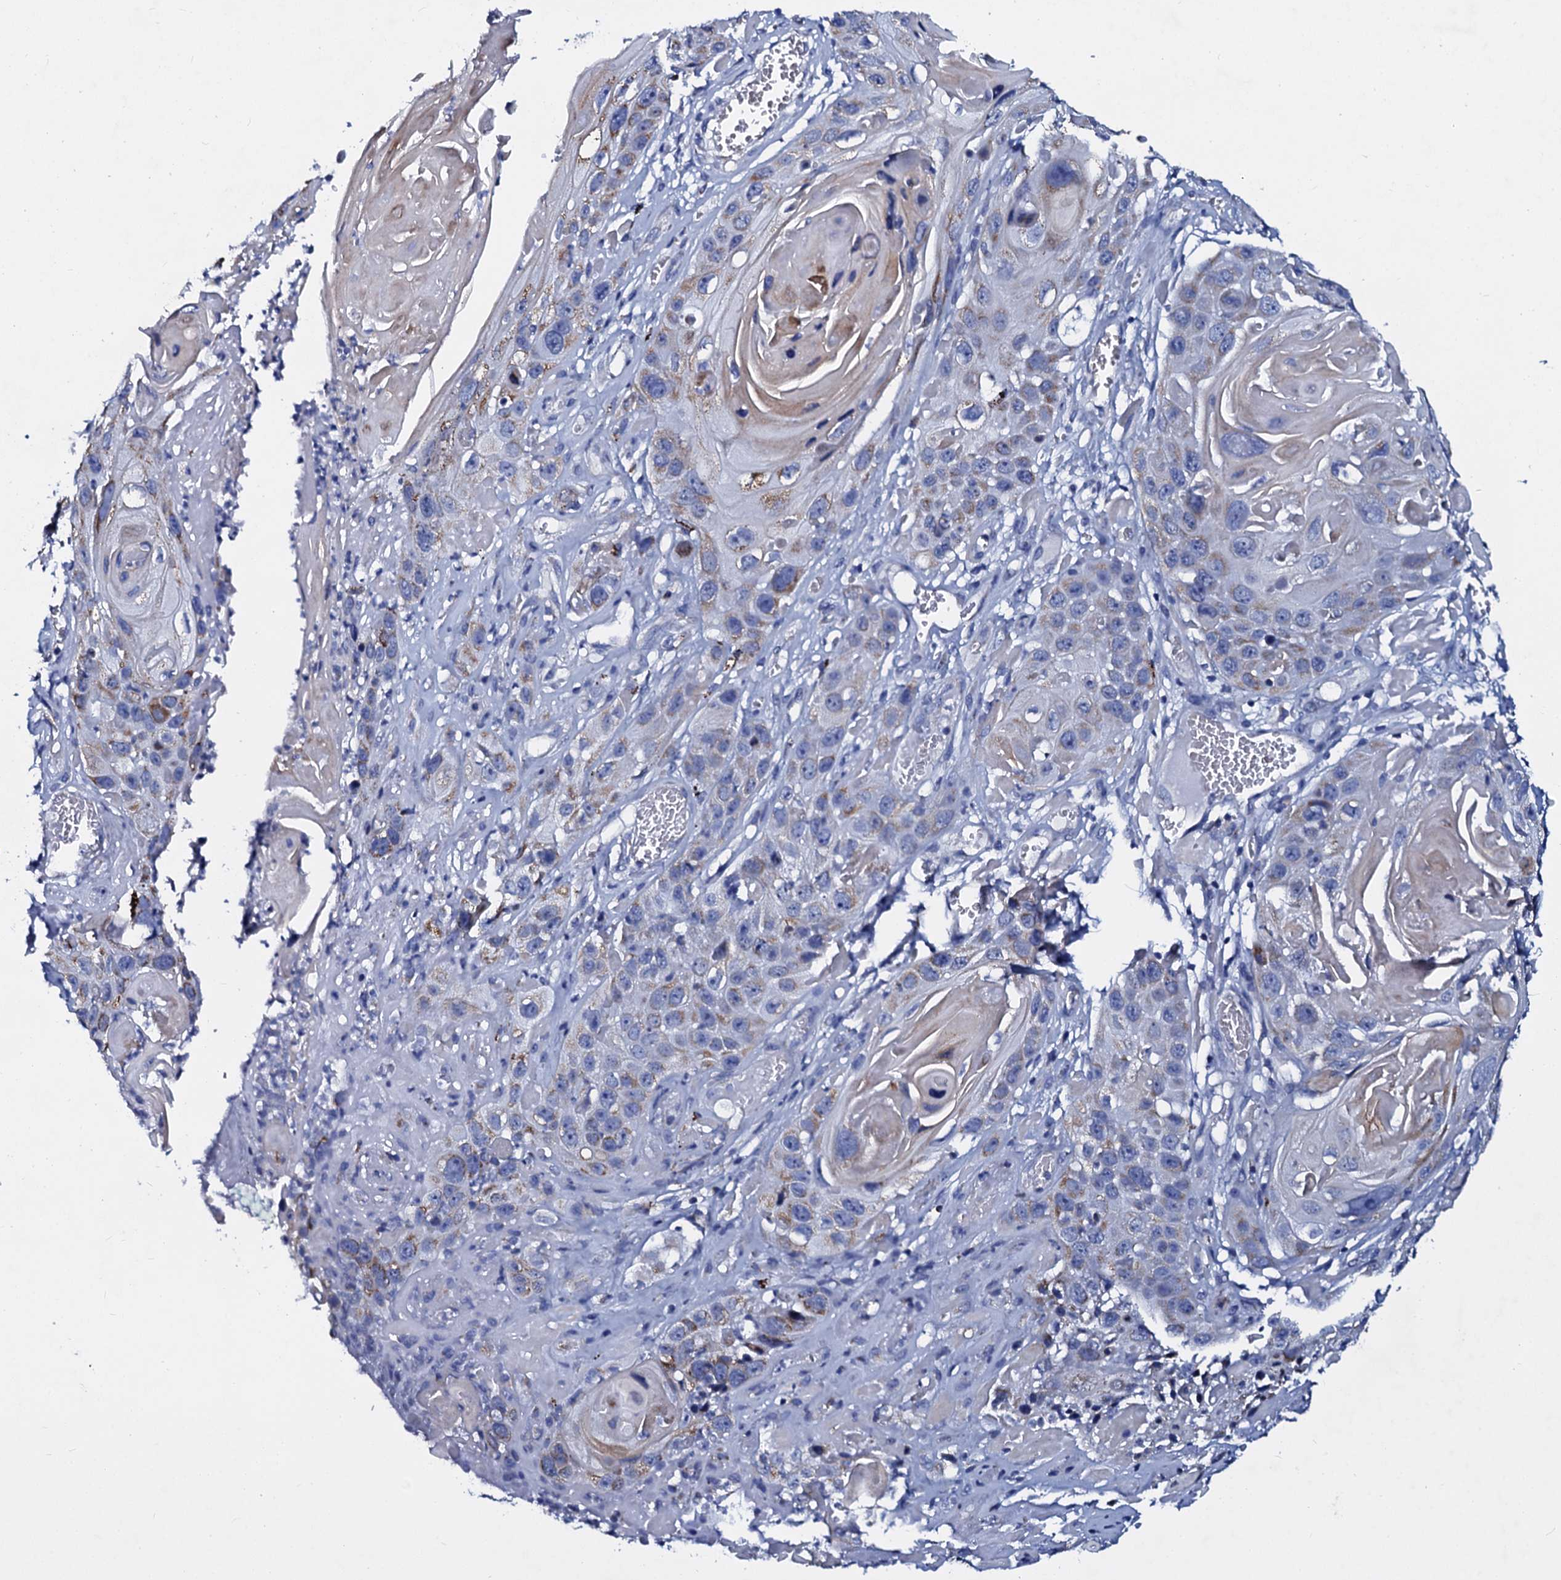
{"staining": {"intensity": "moderate", "quantity": "<25%", "location": "cytoplasmic/membranous"}, "tissue": "skin cancer", "cell_type": "Tumor cells", "image_type": "cancer", "snomed": [{"axis": "morphology", "description": "Squamous cell carcinoma, NOS"}, {"axis": "topography", "description": "Skin"}], "caption": "An image of human skin cancer stained for a protein reveals moderate cytoplasmic/membranous brown staining in tumor cells.", "gene": "SLC37A4", "patient": {"sex": "male", "age": 55}}